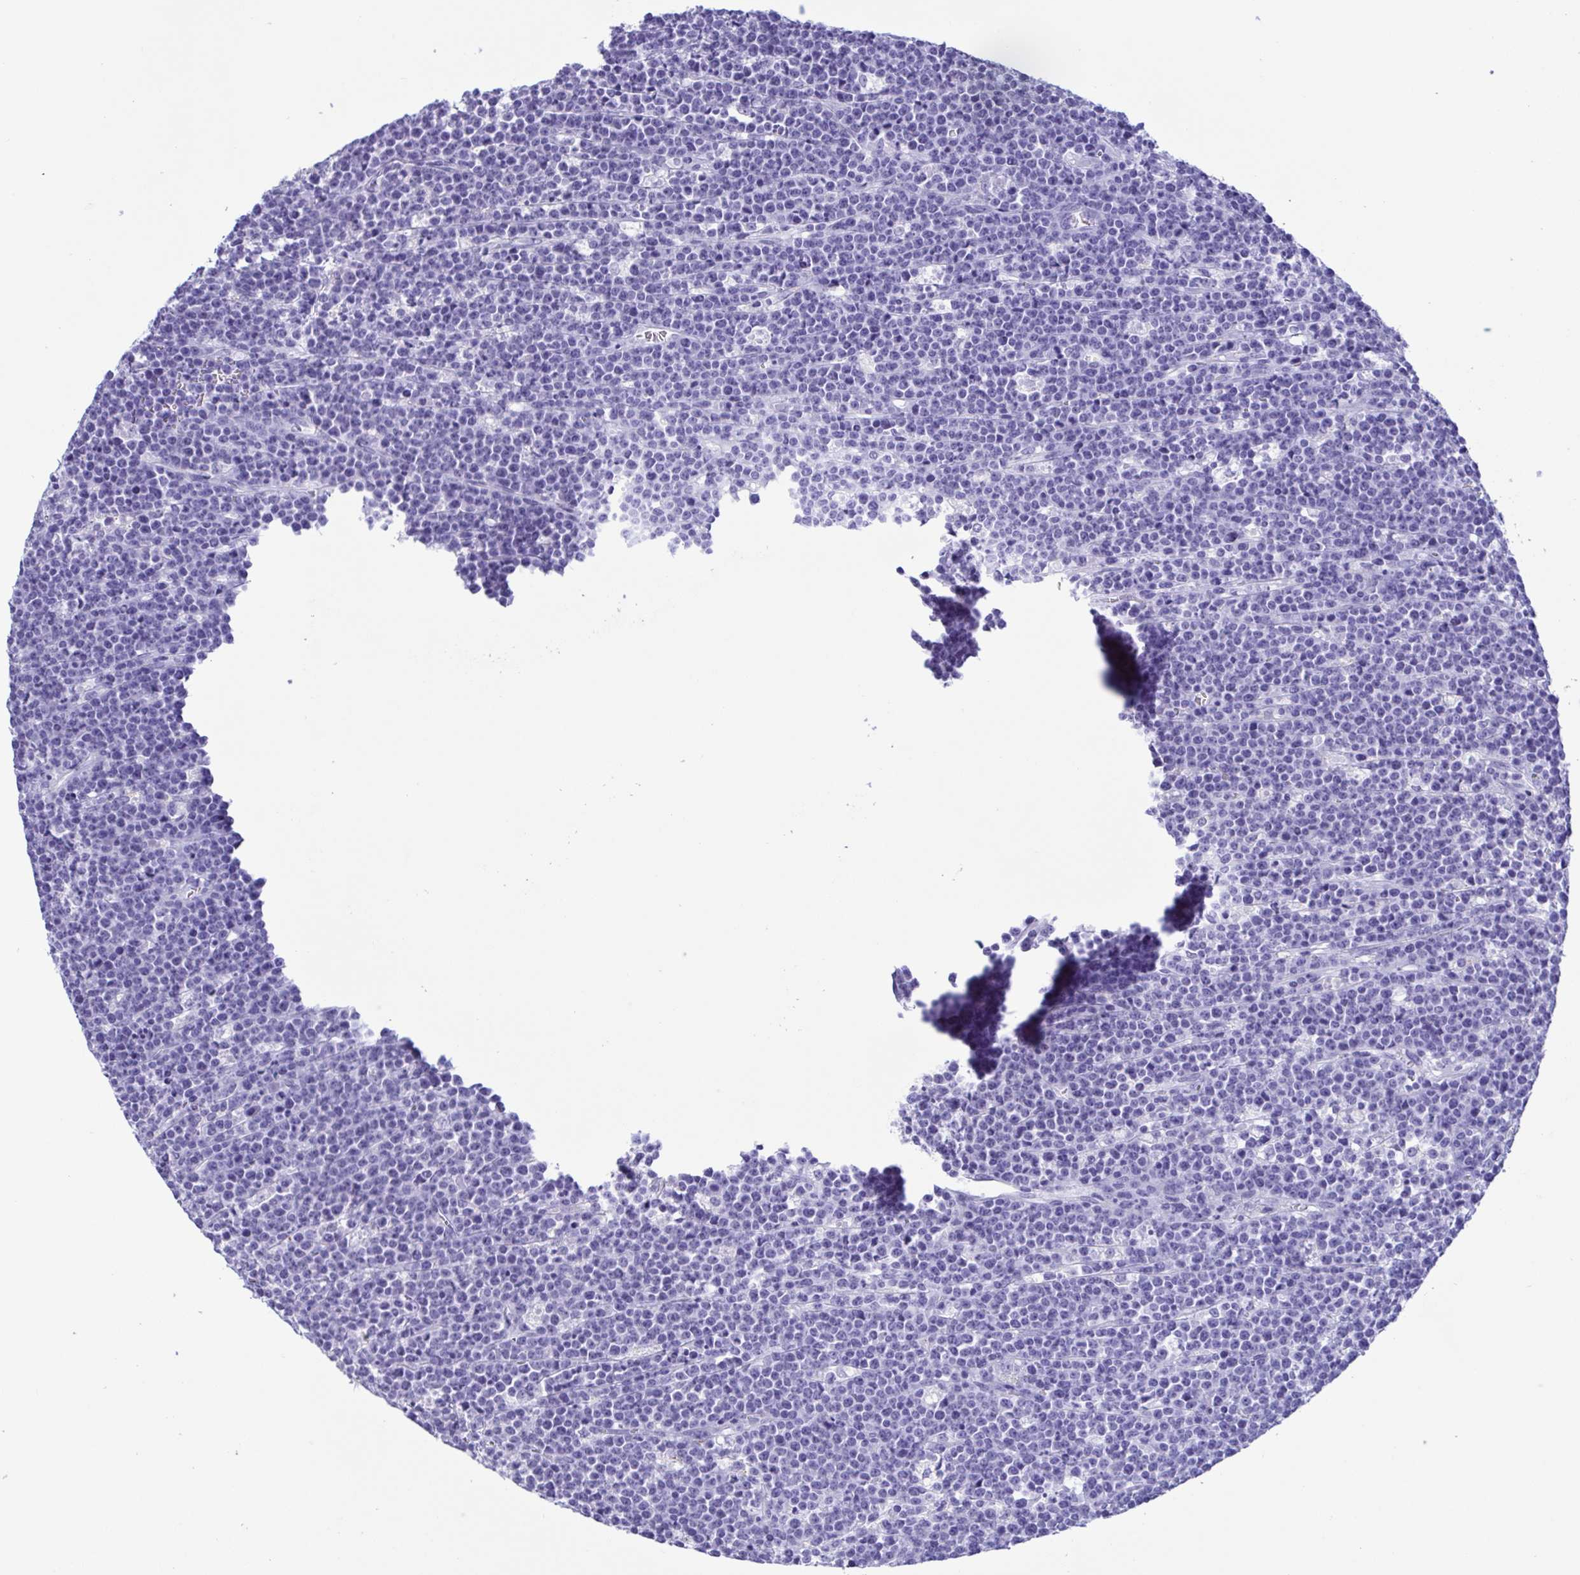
{"staining": {"intensity": "negative", "quantity": "none", "location": "none"}, "tissue": "lymphoma", "cell_type": "Tumor cells", "image_type": "cancer", "snomed": [{"axis": "morphology", "description": "Malignant lymphoma, non-Hodgkin's type, High grade"}, {"axis": "topography", "description": "Ovary"}], "caption": "IHC of human malignant lymphoma, non-Hodgkin's type (high-grade) shows no staining in tumor cells.", "gene": "TSPY2", "patient": {"sex": "female", "age": 56}}